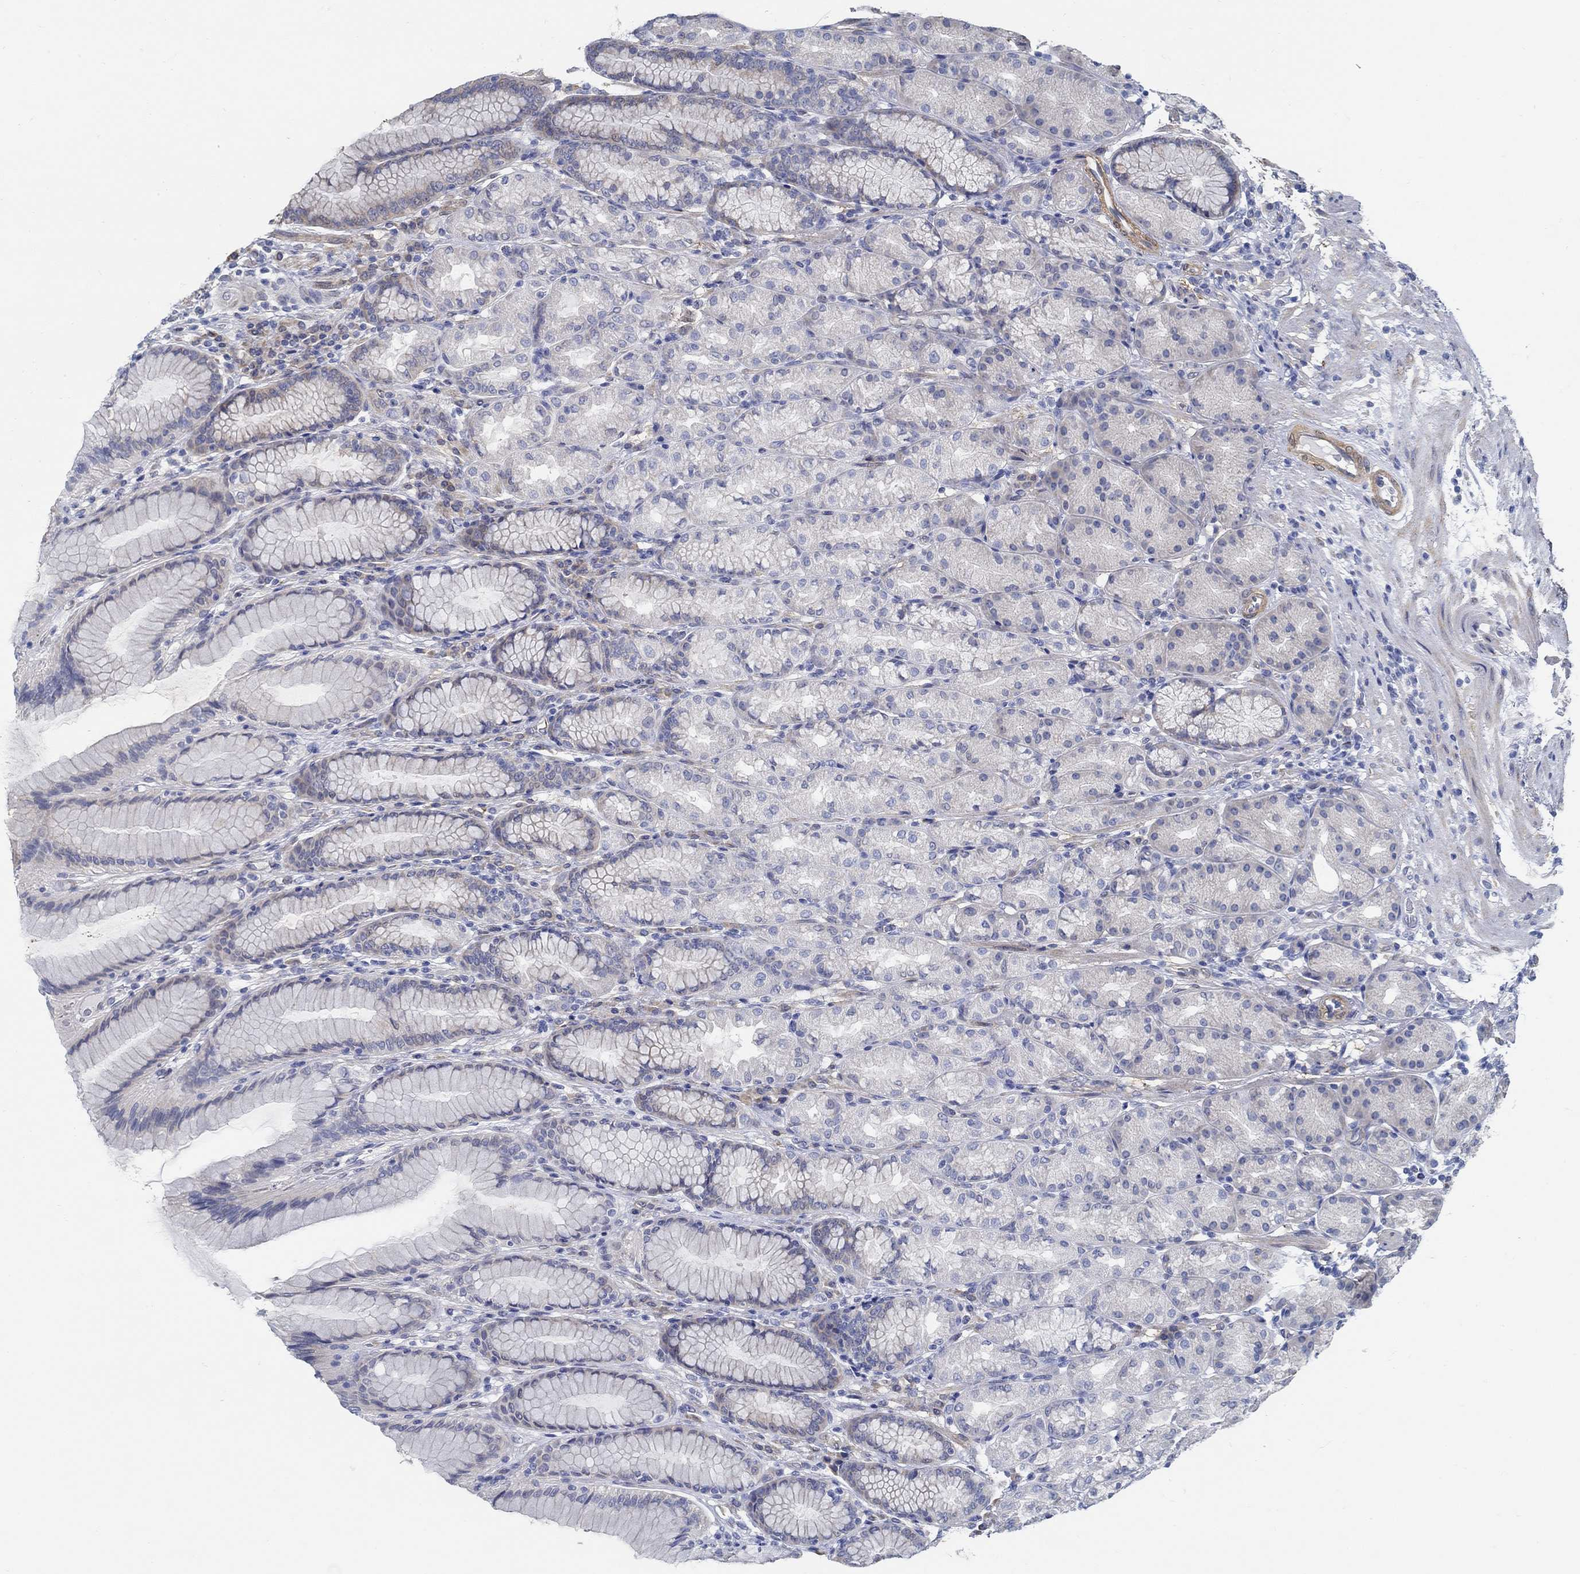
{"staining": {"intensity": "negative", "quantity": "none", "location": "none"}, "tissue": "stomach", "cell_type": "Glandular cells", "image_type": "normal", "snomed": [{"axis": "morphology", "description": "Normal tissue, NOS"}, {"axis": "morphology", "description": "Adenocarcinoma, NOS"}, {"axis": "topography", "description": "Stomach"}], "caption": "DAB (3,3'-diaminobenzidine) immunohistochemical staining of benign stomach shows no significant staining in glandular cells. Nuclei are stained in blue.", "gene": "C15orf39", "patient": {"sex": "female", "age": 79}}